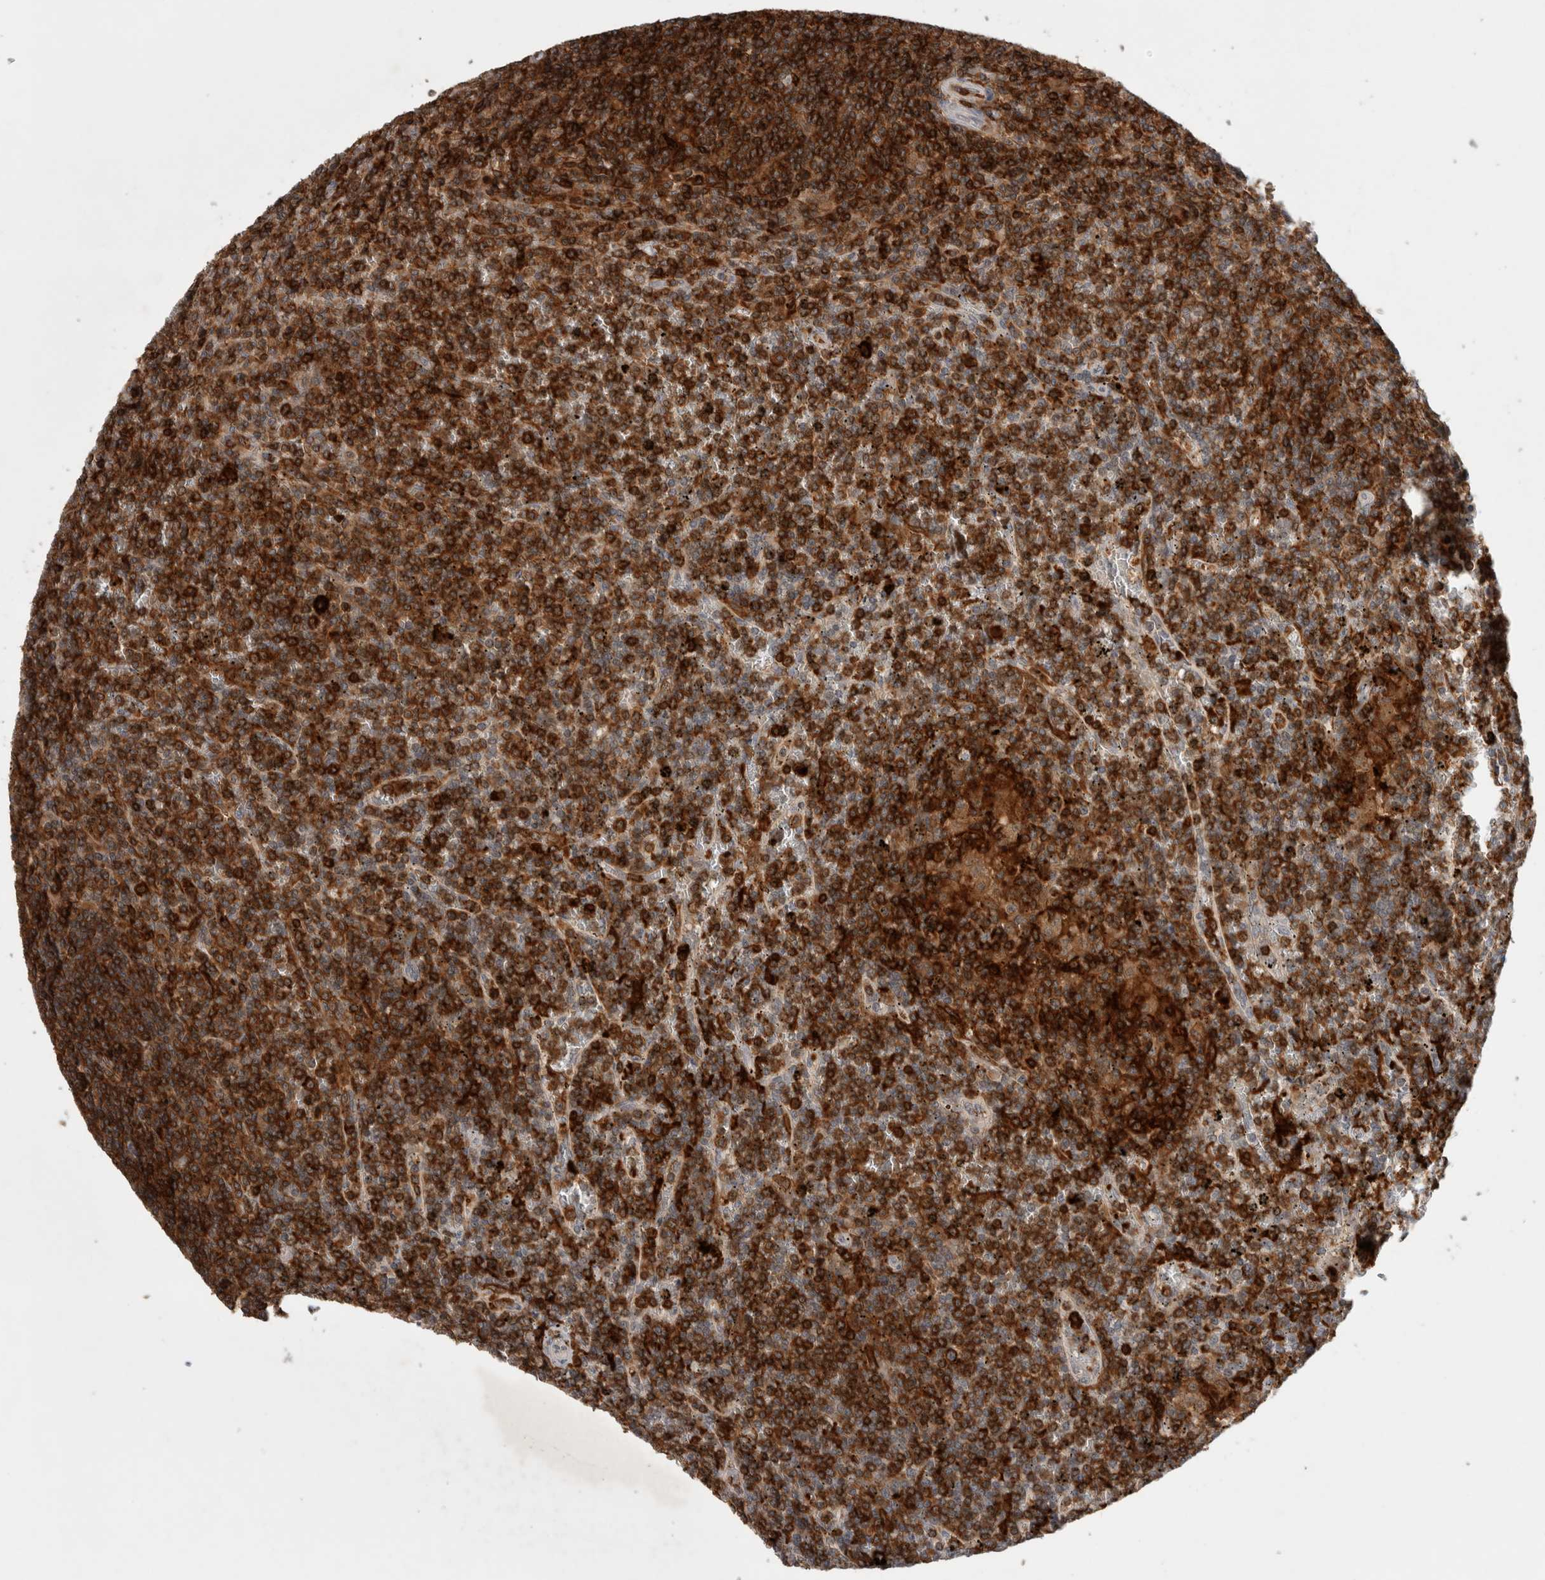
{"staining": {"intensity": "strong", "quantity": ">75%", "location": "cytoplasmic/membranous"}, "tissue": "lymphoma", "cell_type": "Tumor cells", "image_type": "cancer", "snomed": [{"axis": "morphology", "description": "Malignant lymphoma, non-Hodgkin's type, Low grade"}, {"axis": "topography", "description": "Spleen"}], "caption": "Lymphoma stained with a brown dye demonstrates strong cytoplasmic/membranous positive positivity in about >75% of tumor cells.", "gene": "GFRA2", "patient": {"sex": "female", "age": 19}}